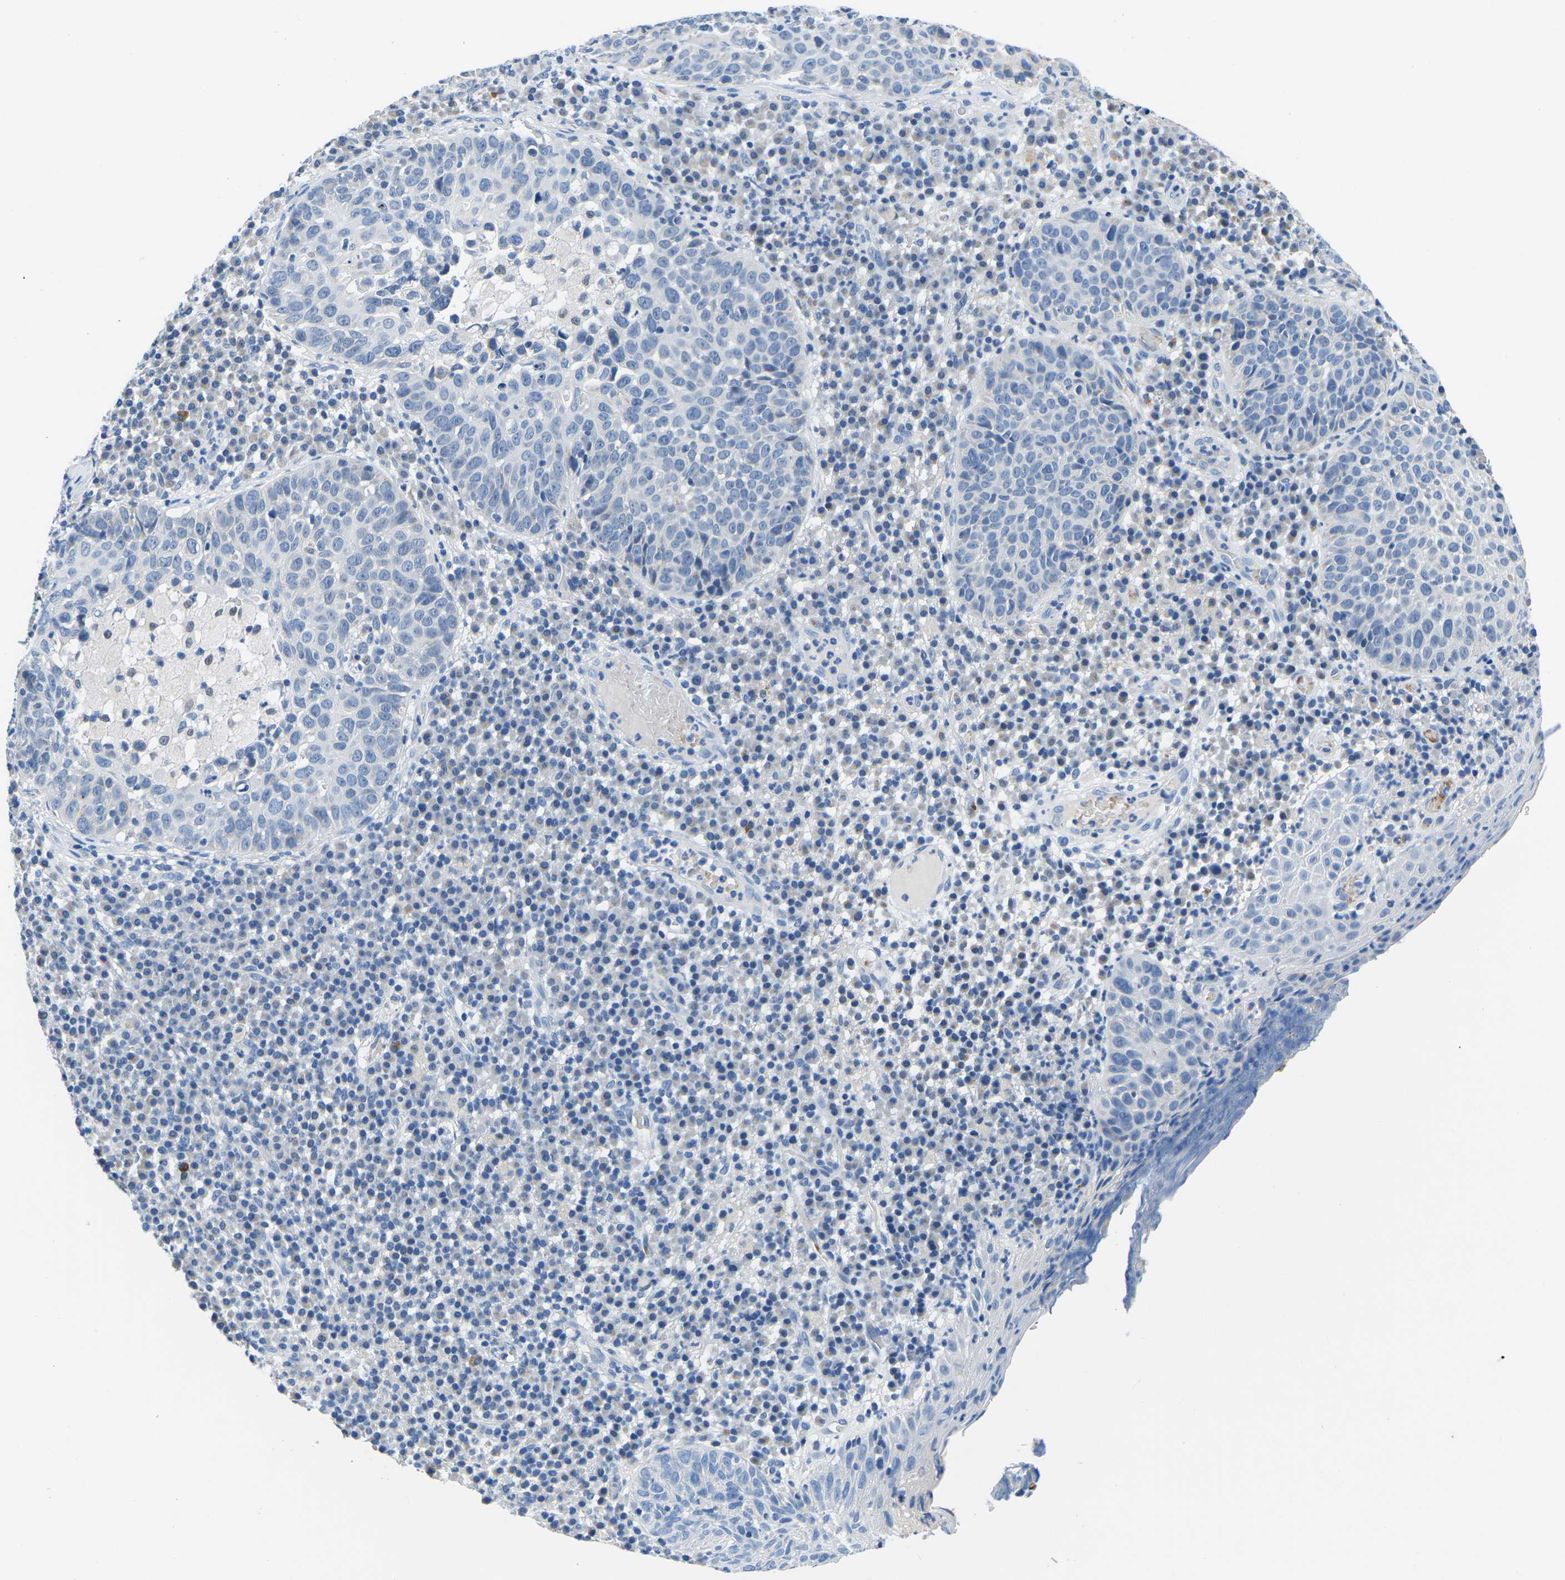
{"staining": {"intensity": "negative", "quantity": "none", "location": "none"}, "tissue": "skin cancer", "cell_type": "Tumor cells", "image_type": "cancer", "snomed": [{"axis": "morphology", "description": "Squamous cell carcinoma in situ, NOS"}, {"axis": "morphology", "description": "Squamous cell carcinoma, NOS"}, {"axis": "topography", "description": "Skin"}], "caption": "This is a image of immunohistochemistry (IHC) staining of squamous cell carcinoma (skin), which shows no staining in tumor cells.", "gene": "TM6SF1", "patient": {"sex": "male", "age": 93}}